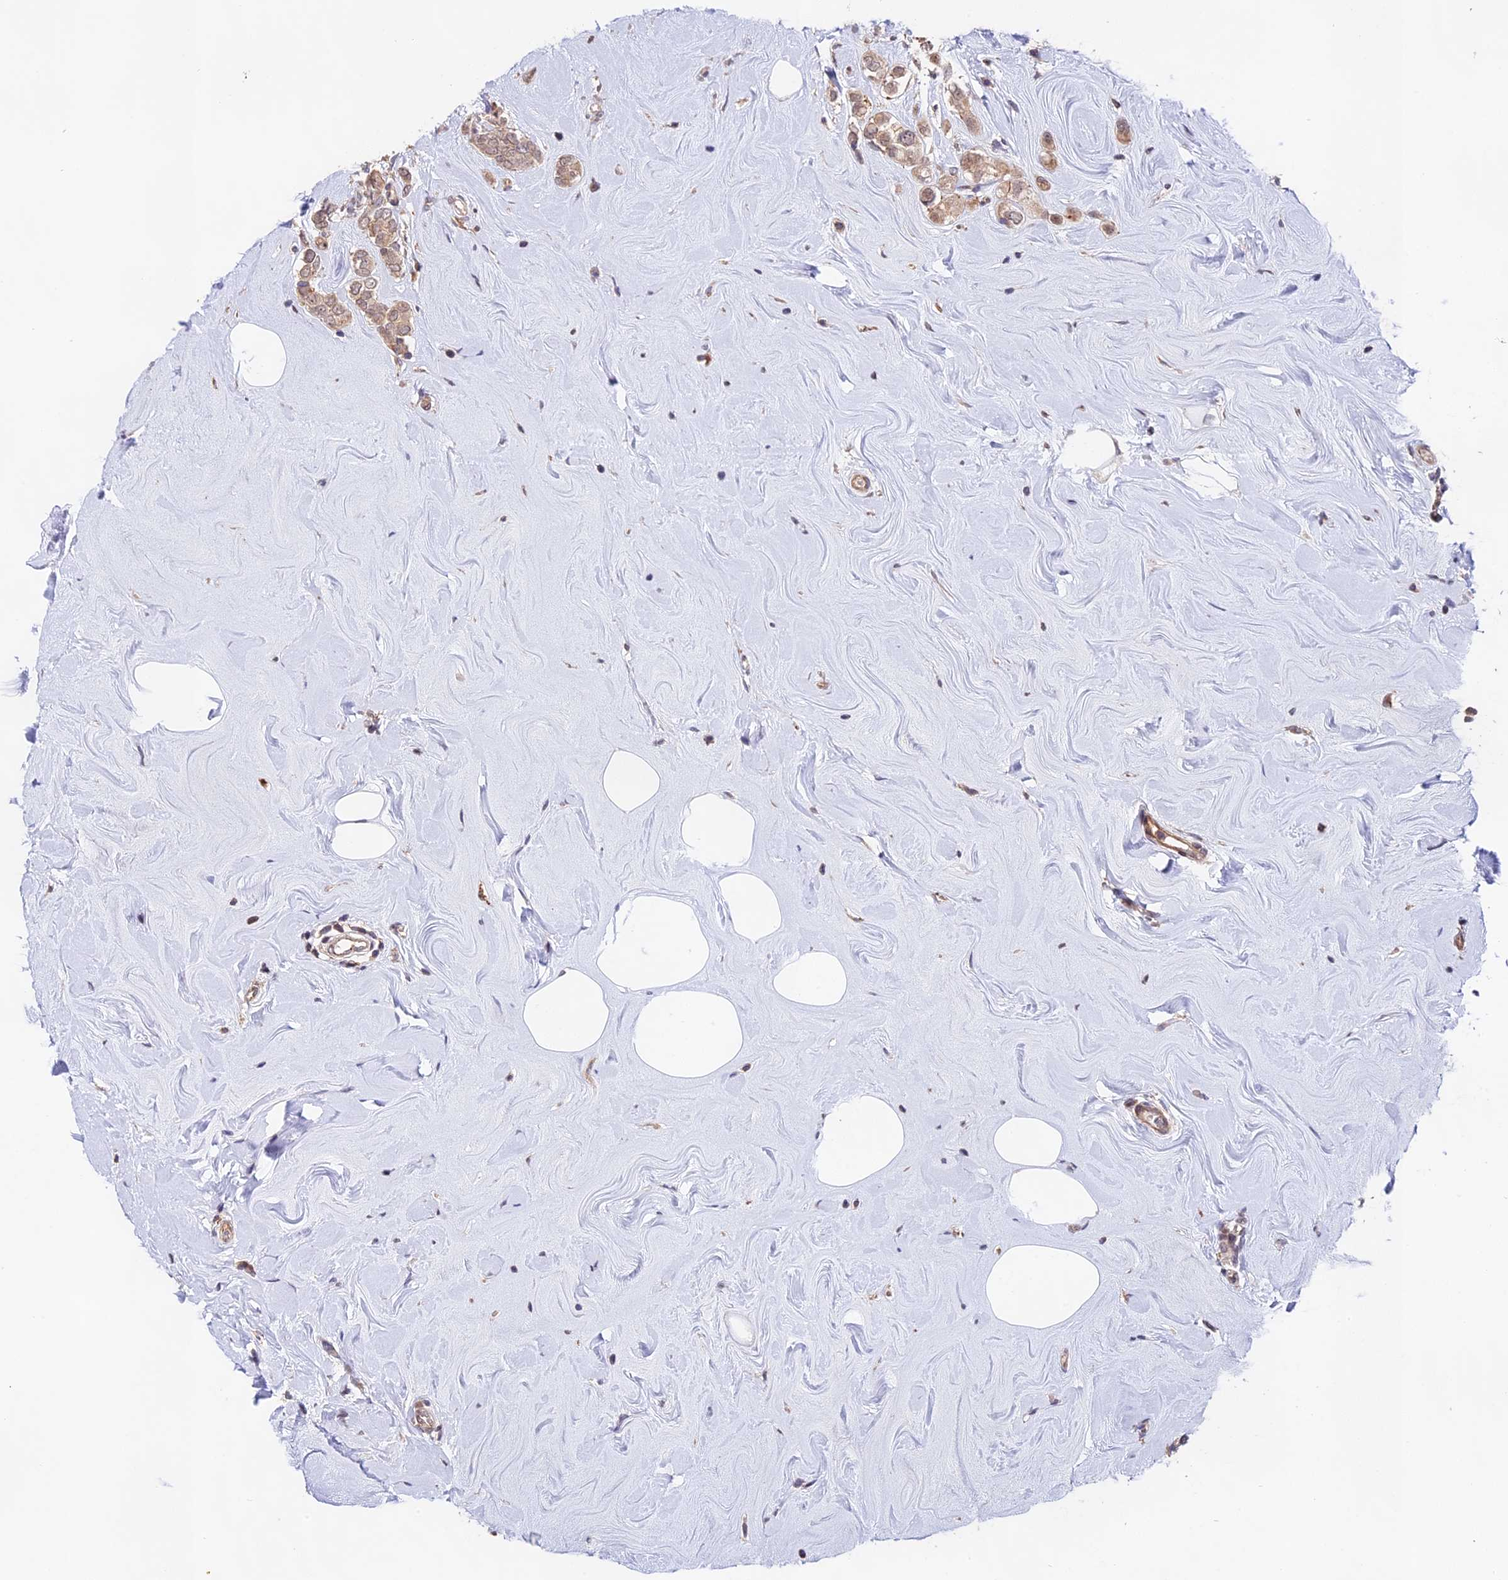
{"staining": {"intensity": "weak", "quantity": ">75%", "location": "cytoplasmic/membranous"}, "tissue": "breast cancer", "cell_type": "Tumor cells", "image_type": "cancer", "snomed": [{"axis": "morphology", "description": "Lobular carcinoma"}, {"axis": "topography", "description": "Breast"}], "caption": "This photomicrograph exhibits breast cancer (lobular carcinoma) stained with immunohistochemistry to label a protein in brown. The cytoplasmic/membranous of tumor cells show weak positivity for the protein. Nuclei are counter-stained blue.", "gene": "CACNA1H", "patient": {"sex": "female", "age": 47}}